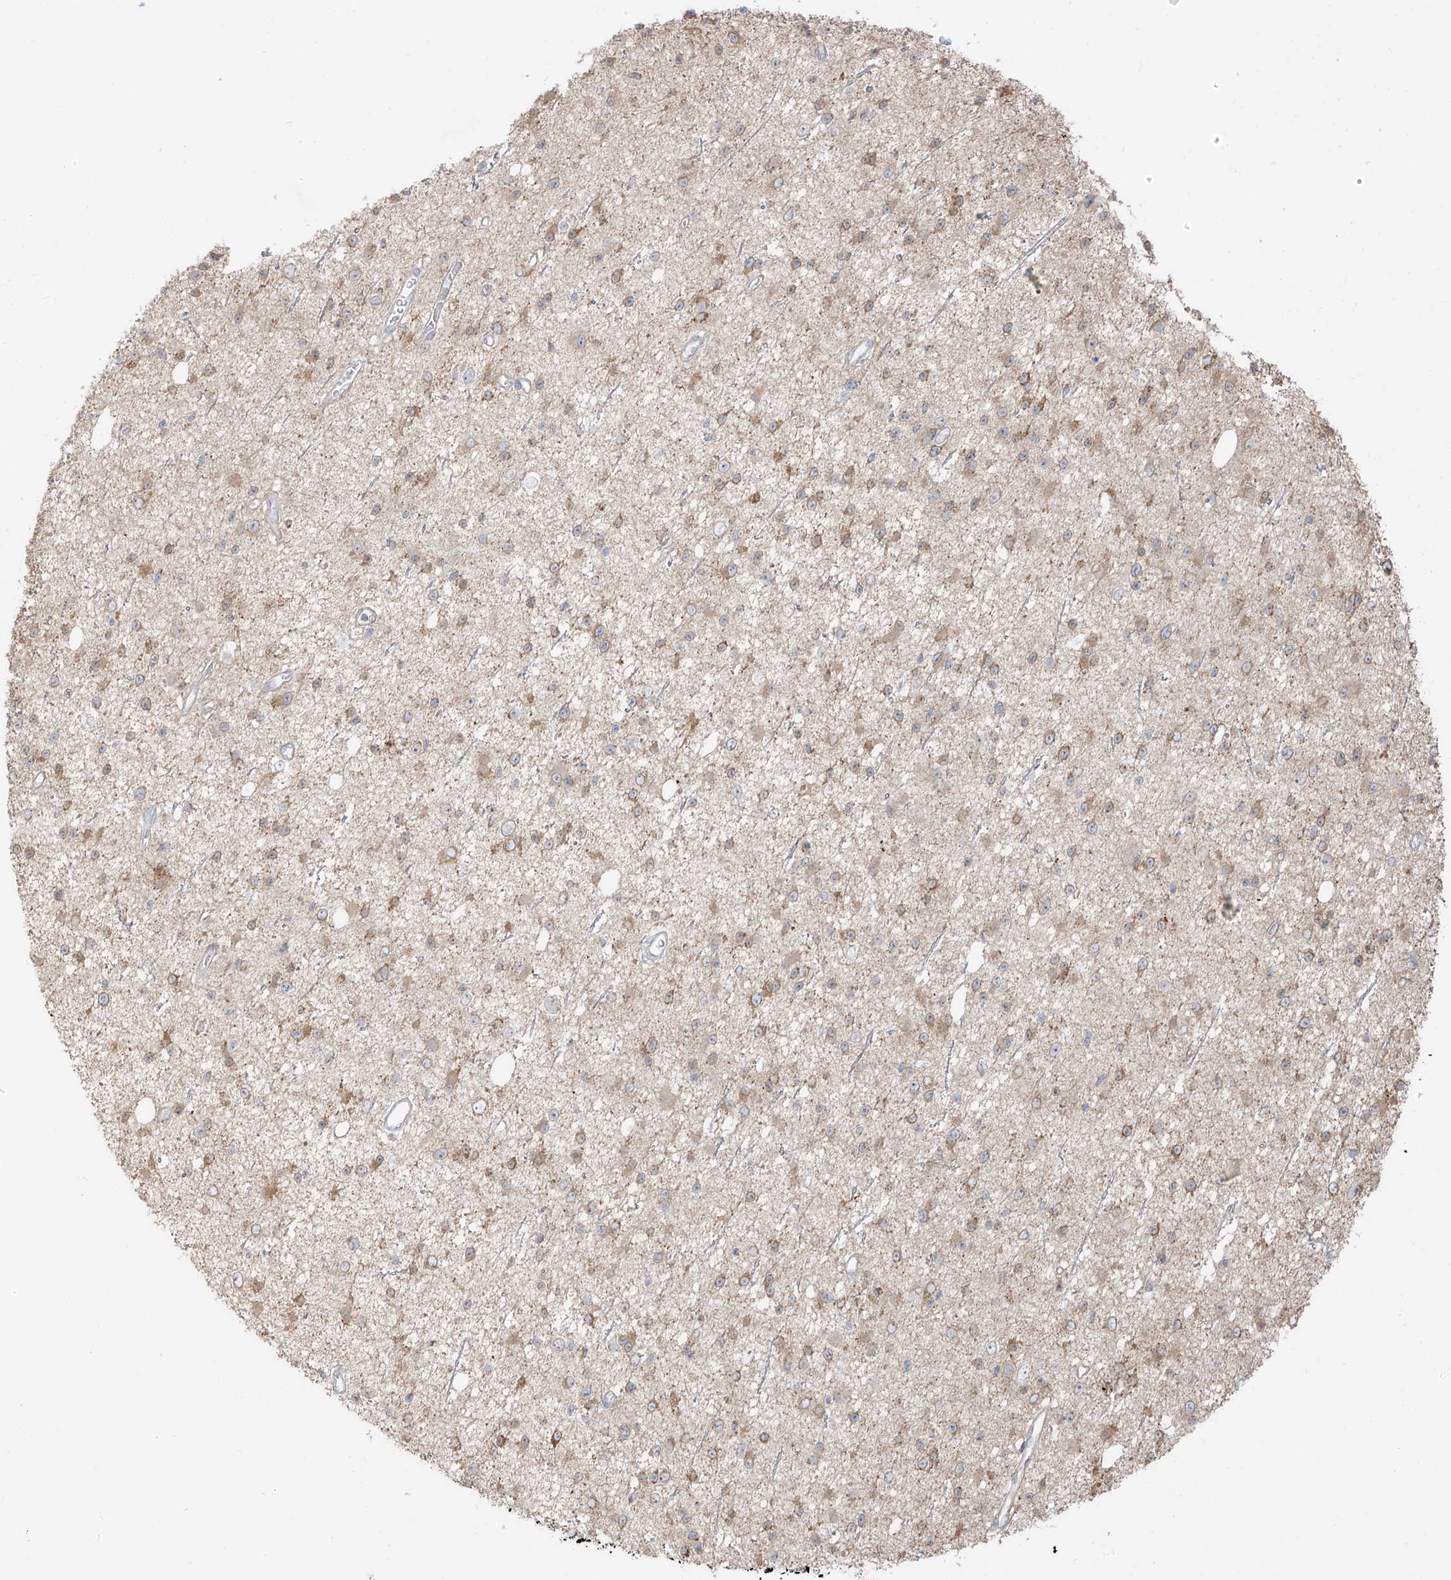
{"staining": {"intensity": "weak", "quantity": "<25%", "location": "cytoplasmic/membranous"}, "tissue": "glioma", "cell_type": "Tumor cells", "image_type": "cancer", "snomed": [{"axis": "morphology", "description": "Glioma, malignant, Low grade"}, {"axis": "topography", "description": "Cerebral cortex"}], "caption": "Tumor cells show no significant protein staining in low-grade glioma (malignant).", "gene": "ETHE1", "patient": {"sex": "female", "age": 39}}